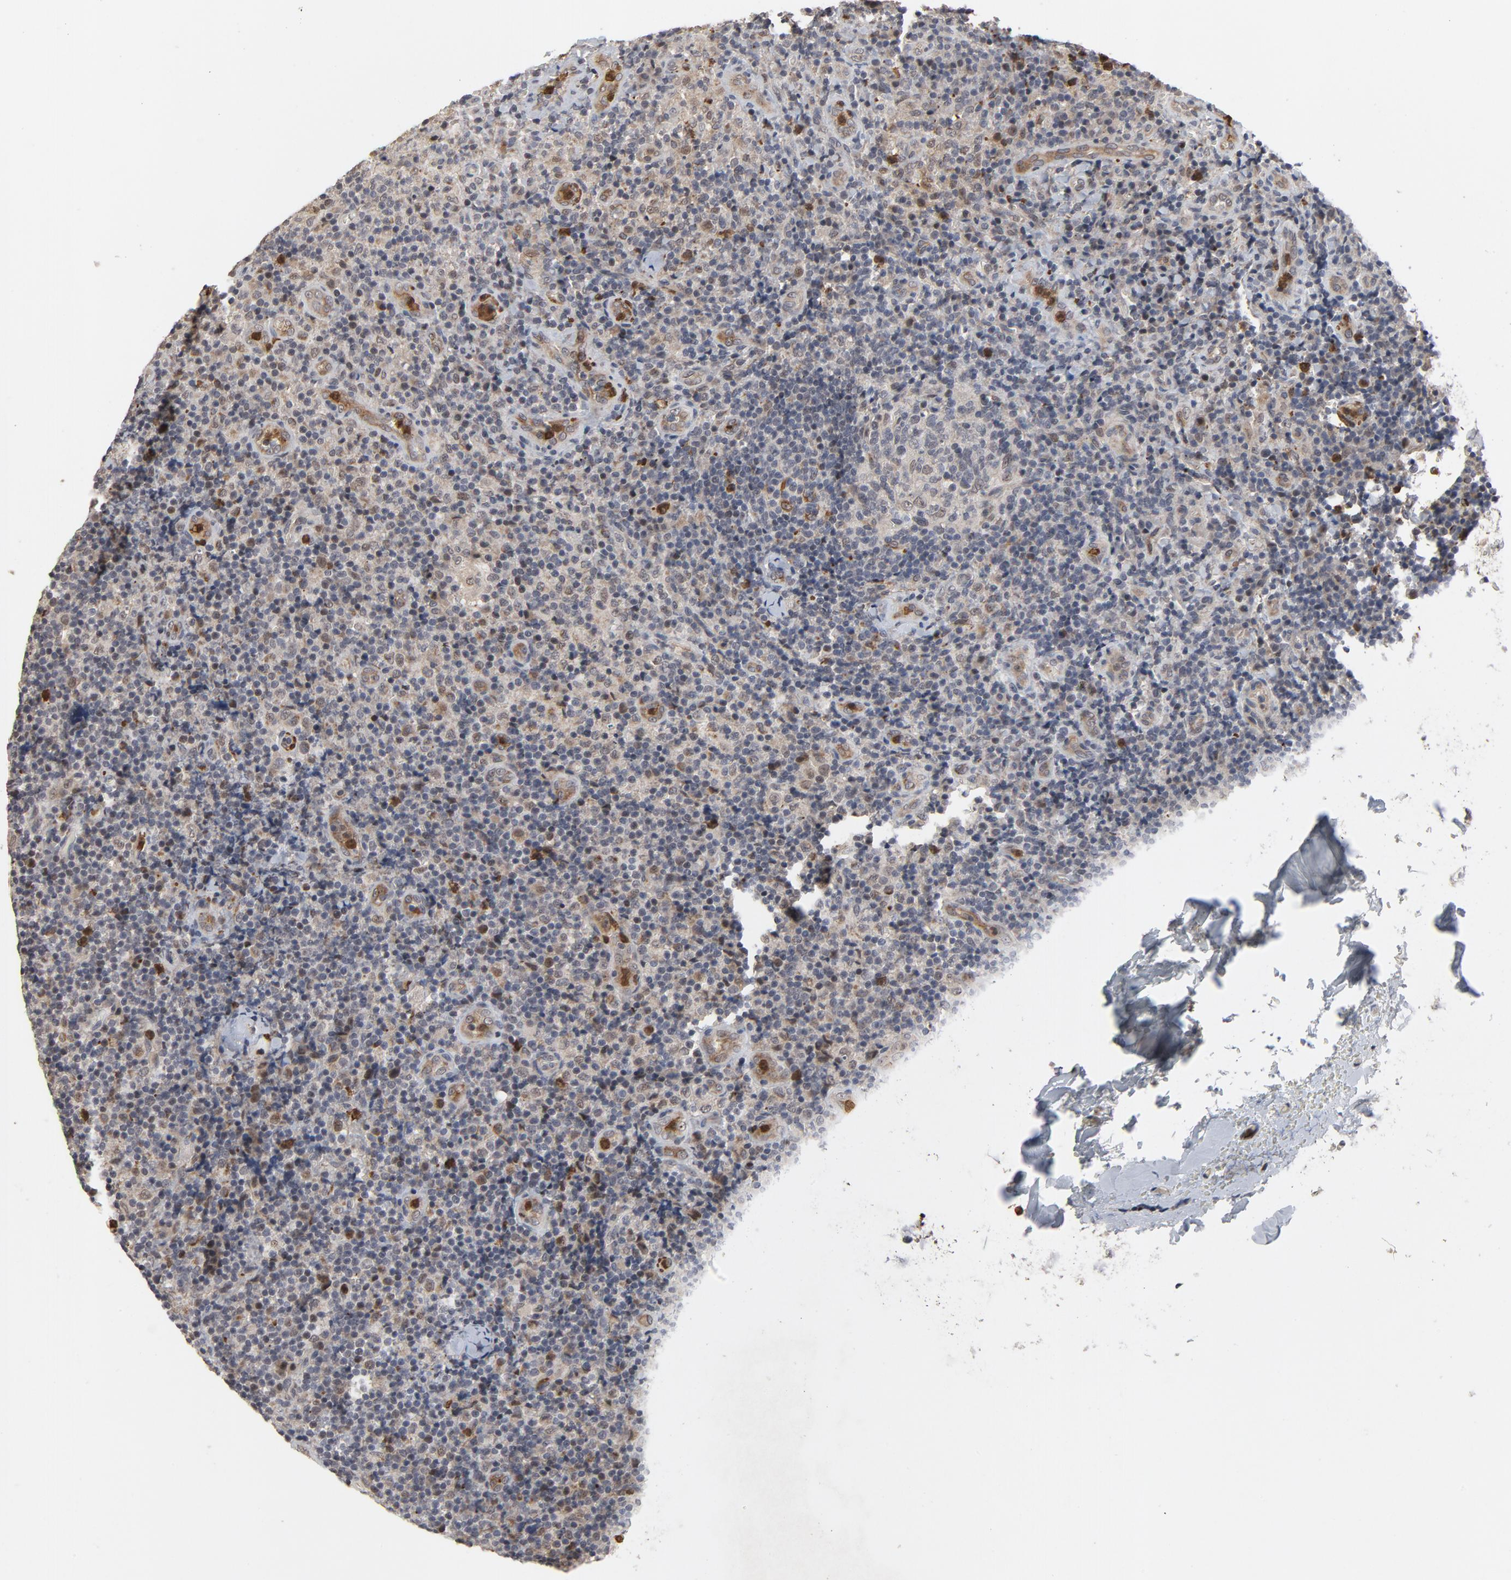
{"staining": {"intensity": "negative", "quantity": "none", "location": "none"}, "tissue": "lymph node", "cell_type": "Germinal center cells", "image_type": "normal", "snomed": [{"axis": "morphology", "description": "Normal tissue, NOS"}, {"axis": "morphology", "description": "Inflammation, NOS"}, {"axis": "topography", "description": "Lymph node"}], "caption": "DAB immunohistochemical staining of unremarkable human lymph node exhibits no significant staining in germinal center cells. Brightfield microscopy of immunohistochemistry (IHC) stained with DAB (brown) and hematoxylin (blue), captured at high magnification.", "gene": "RTL5", "patient": {"sex": "male", "age": 46}}